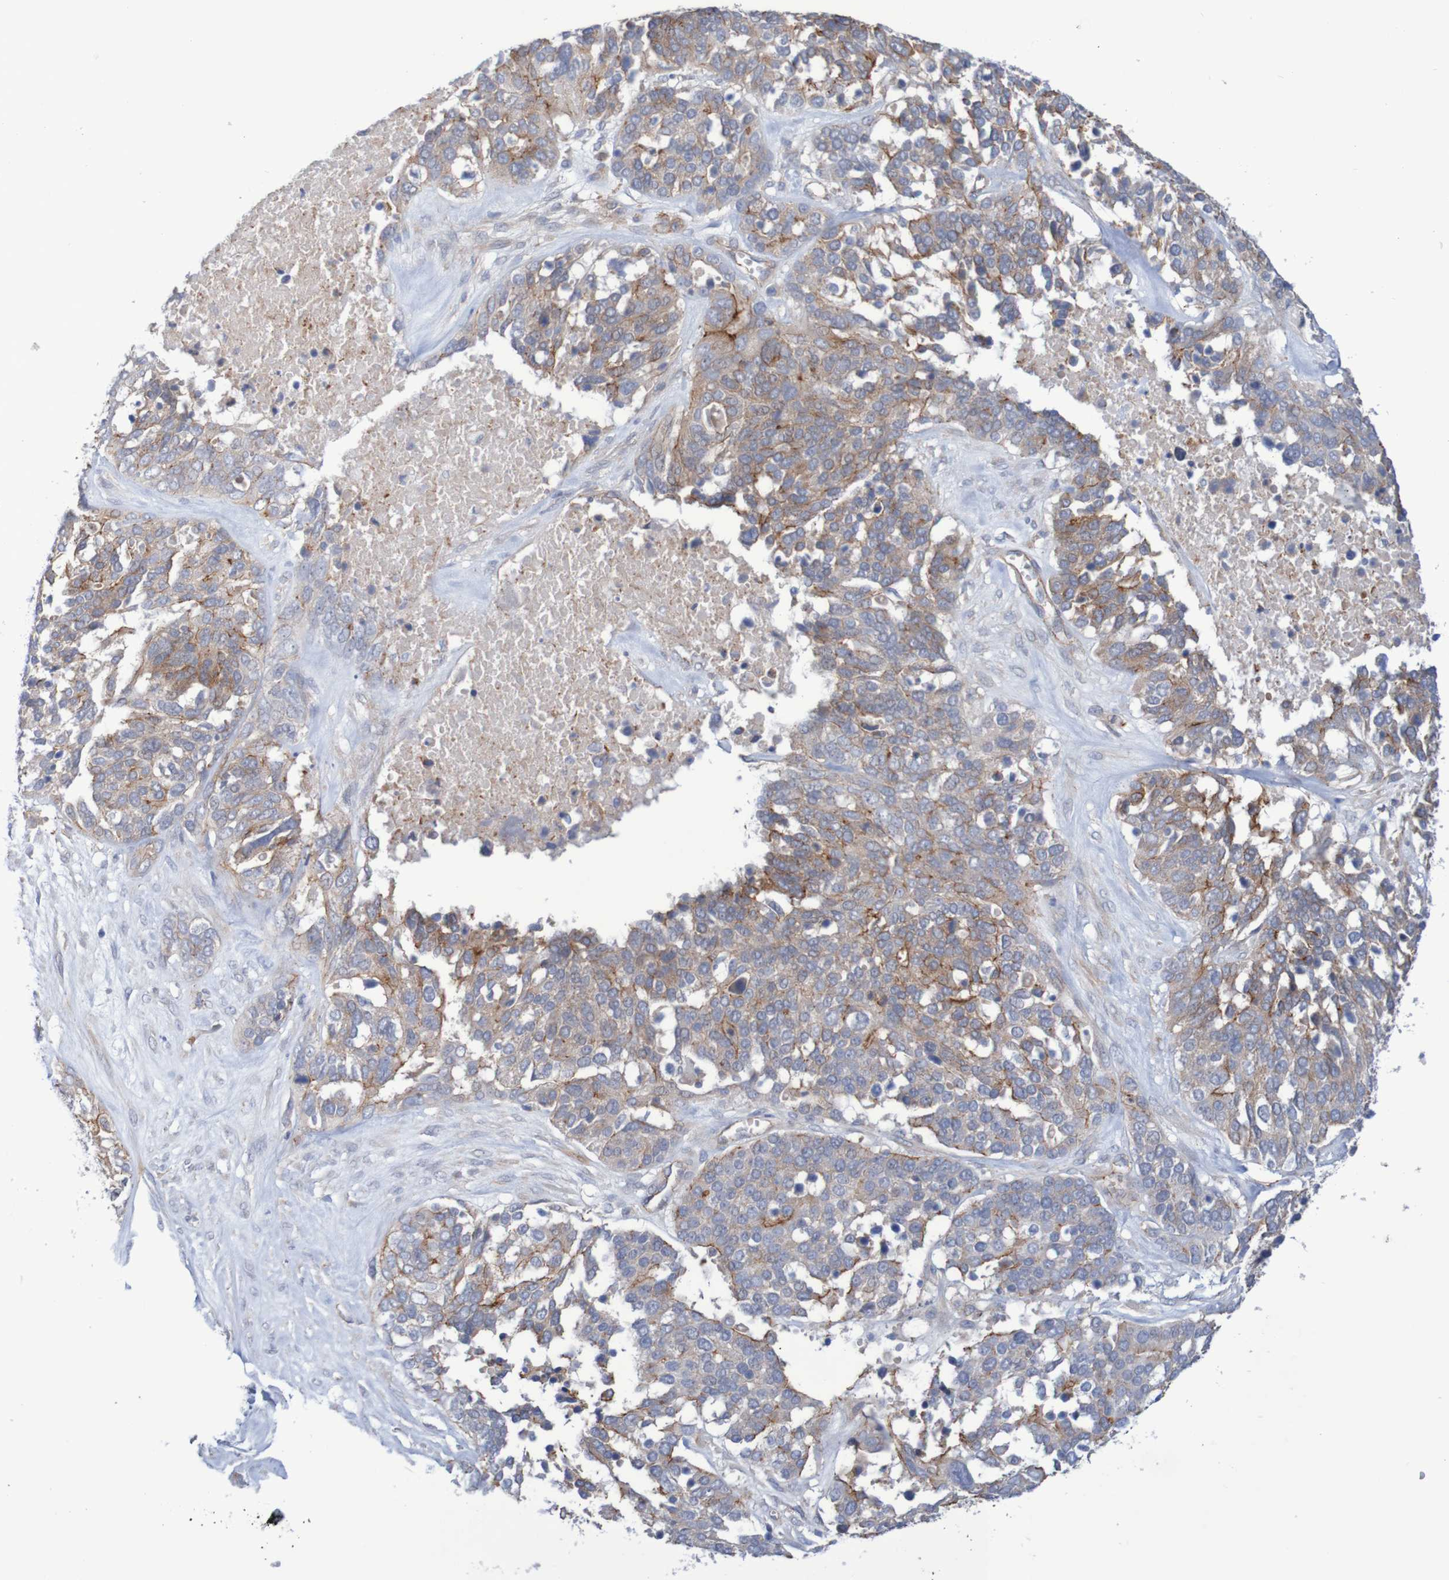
{"staining": {"intensity": "moderate", "quantity": "25%-75%", "location": "cytoplasmic/membranous"}, "tissue": "ovarian cancer", "cell_type": "Tumor cells", "image_type": "cancer", "snomed": [{"axis": "morphology", "description": "Cystadenocarcinoma, serous, NOS"}, {"axis": "topography", "description": "Ovary"}], "caption": "Immunohistochemistry (IHC) (DAB (3,3'-diaminobenzidine)) staining of ovarian serous cystadenocarcinoma displays moderate cytoplasmic/membranous protein positivity in about 25%-75% of tumor cells.", "gene": "NECTIN2", "patient": {"sex": "female", "age": 44}}